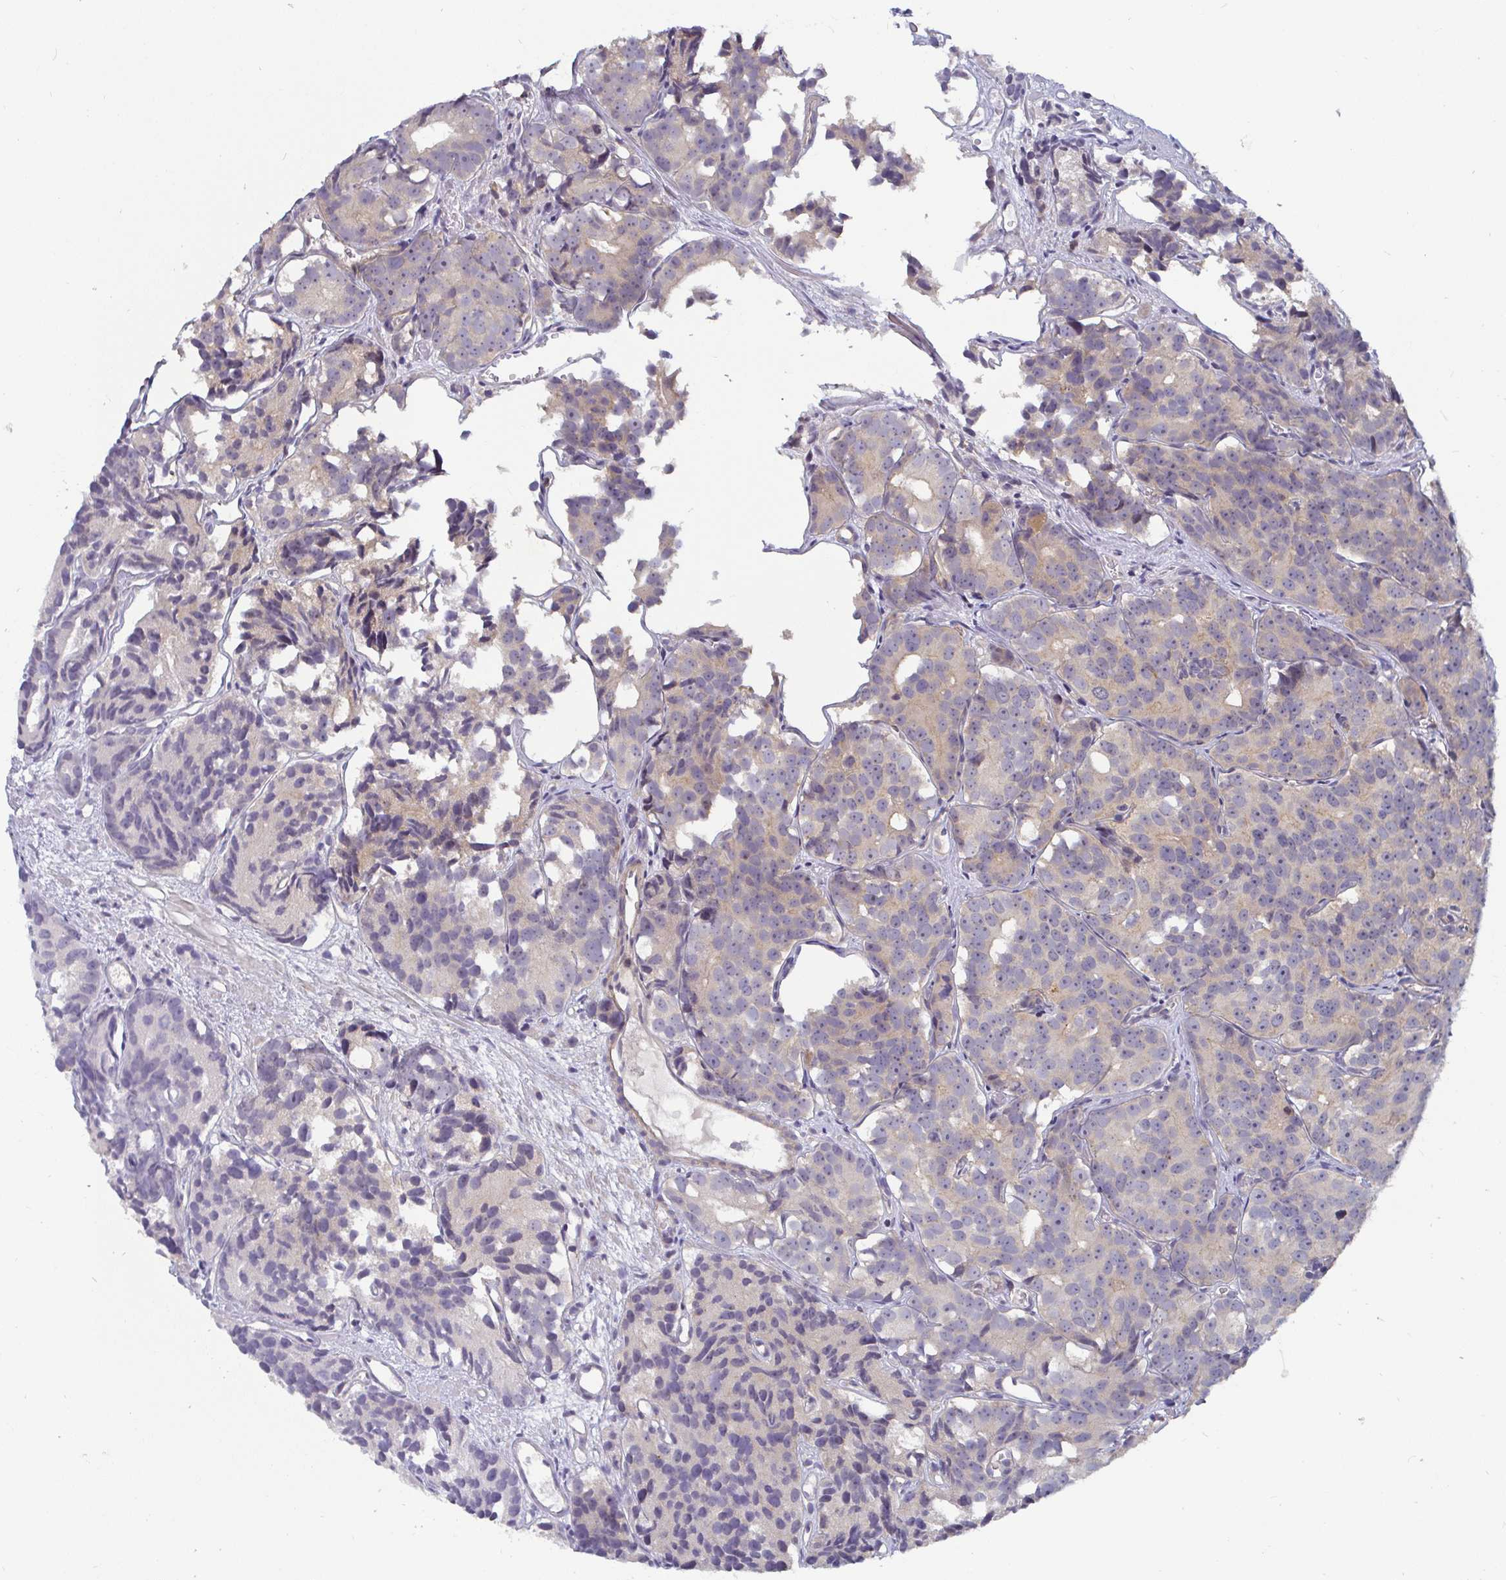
{"staining": {"intensity": "negative", "quantity": "none", "location": "none"}, "tissue": "prostate cancer", "cell_type": "Tumor cells", "image_type": "cancer", "snomed": [{"axis": "morphology", "description": "Adenocarcinoma, High grade"}, {"axis": "topography", "description": "Prostate"}], "caption": "Human prostate cancer stained for a protein using IHC displays no positivity in tumor cells.", "gene": "CDH18", "patient": {"sex": "male", "age": 77}}